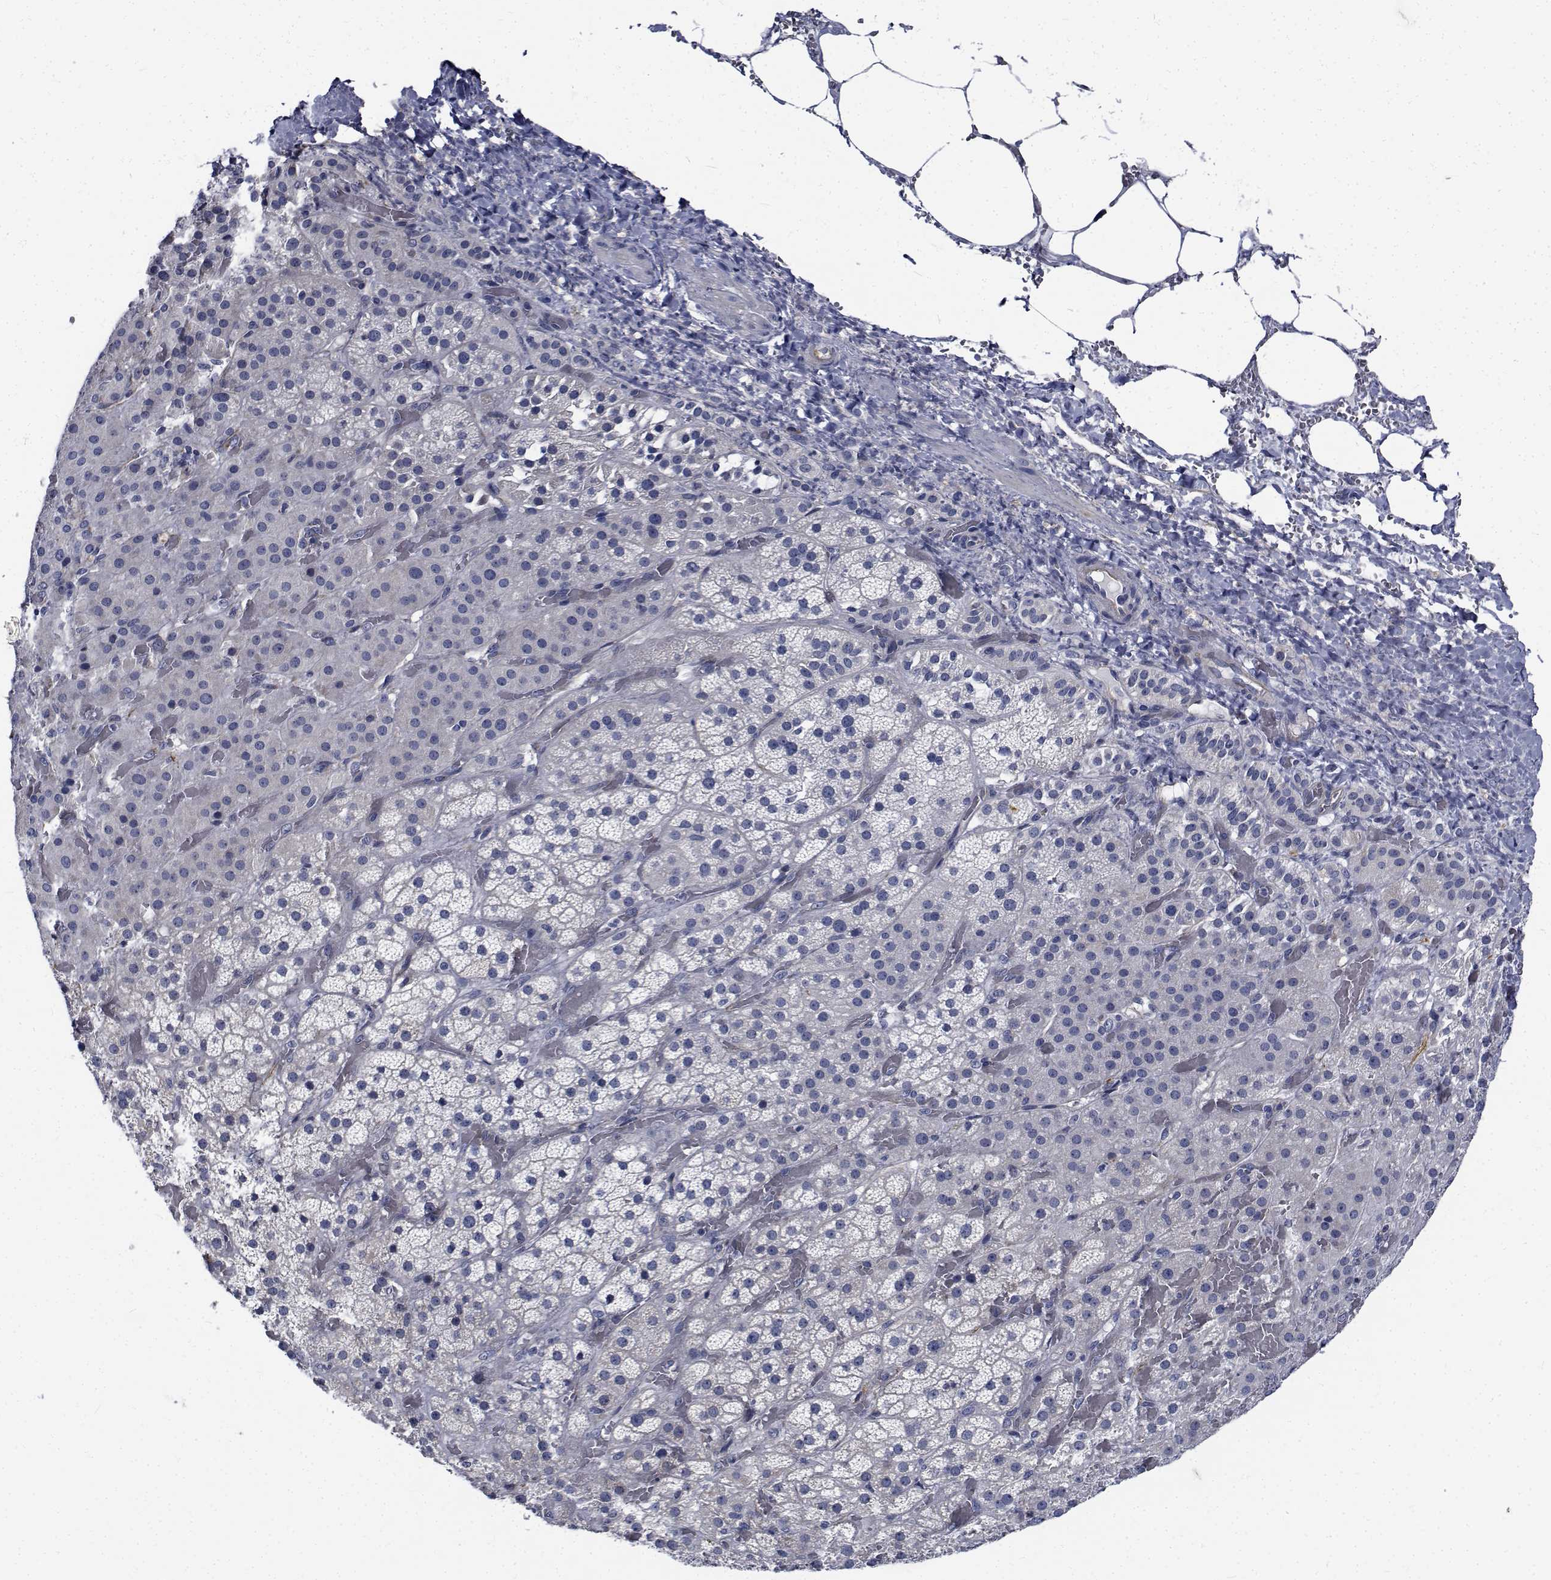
{"staining": {"intensity": "negative", "quantity": "none", "location": "none"}, "tissue": "adrenal gland", "cell_type": "Glandular cells", "image_type": "normal", "snomed": [{"axis": "morphology", "description": "Normal tissue, NOS"}, {"axis": "topography", "description": "Adrenal gland"}], "caption": "This photomicrograph is of benign adrenal gland stained with immunohistochemistry to label a protein in brown with the nuclei are counter-stained blue. There is no expression in glandular cells. (DAB (3,3'-diaminobenzidine) immunohistochemistry (IHC) with hematoxylin counter stain).", "gene": "TTBK1", "patient": {"sex": "male", "age": 57}}